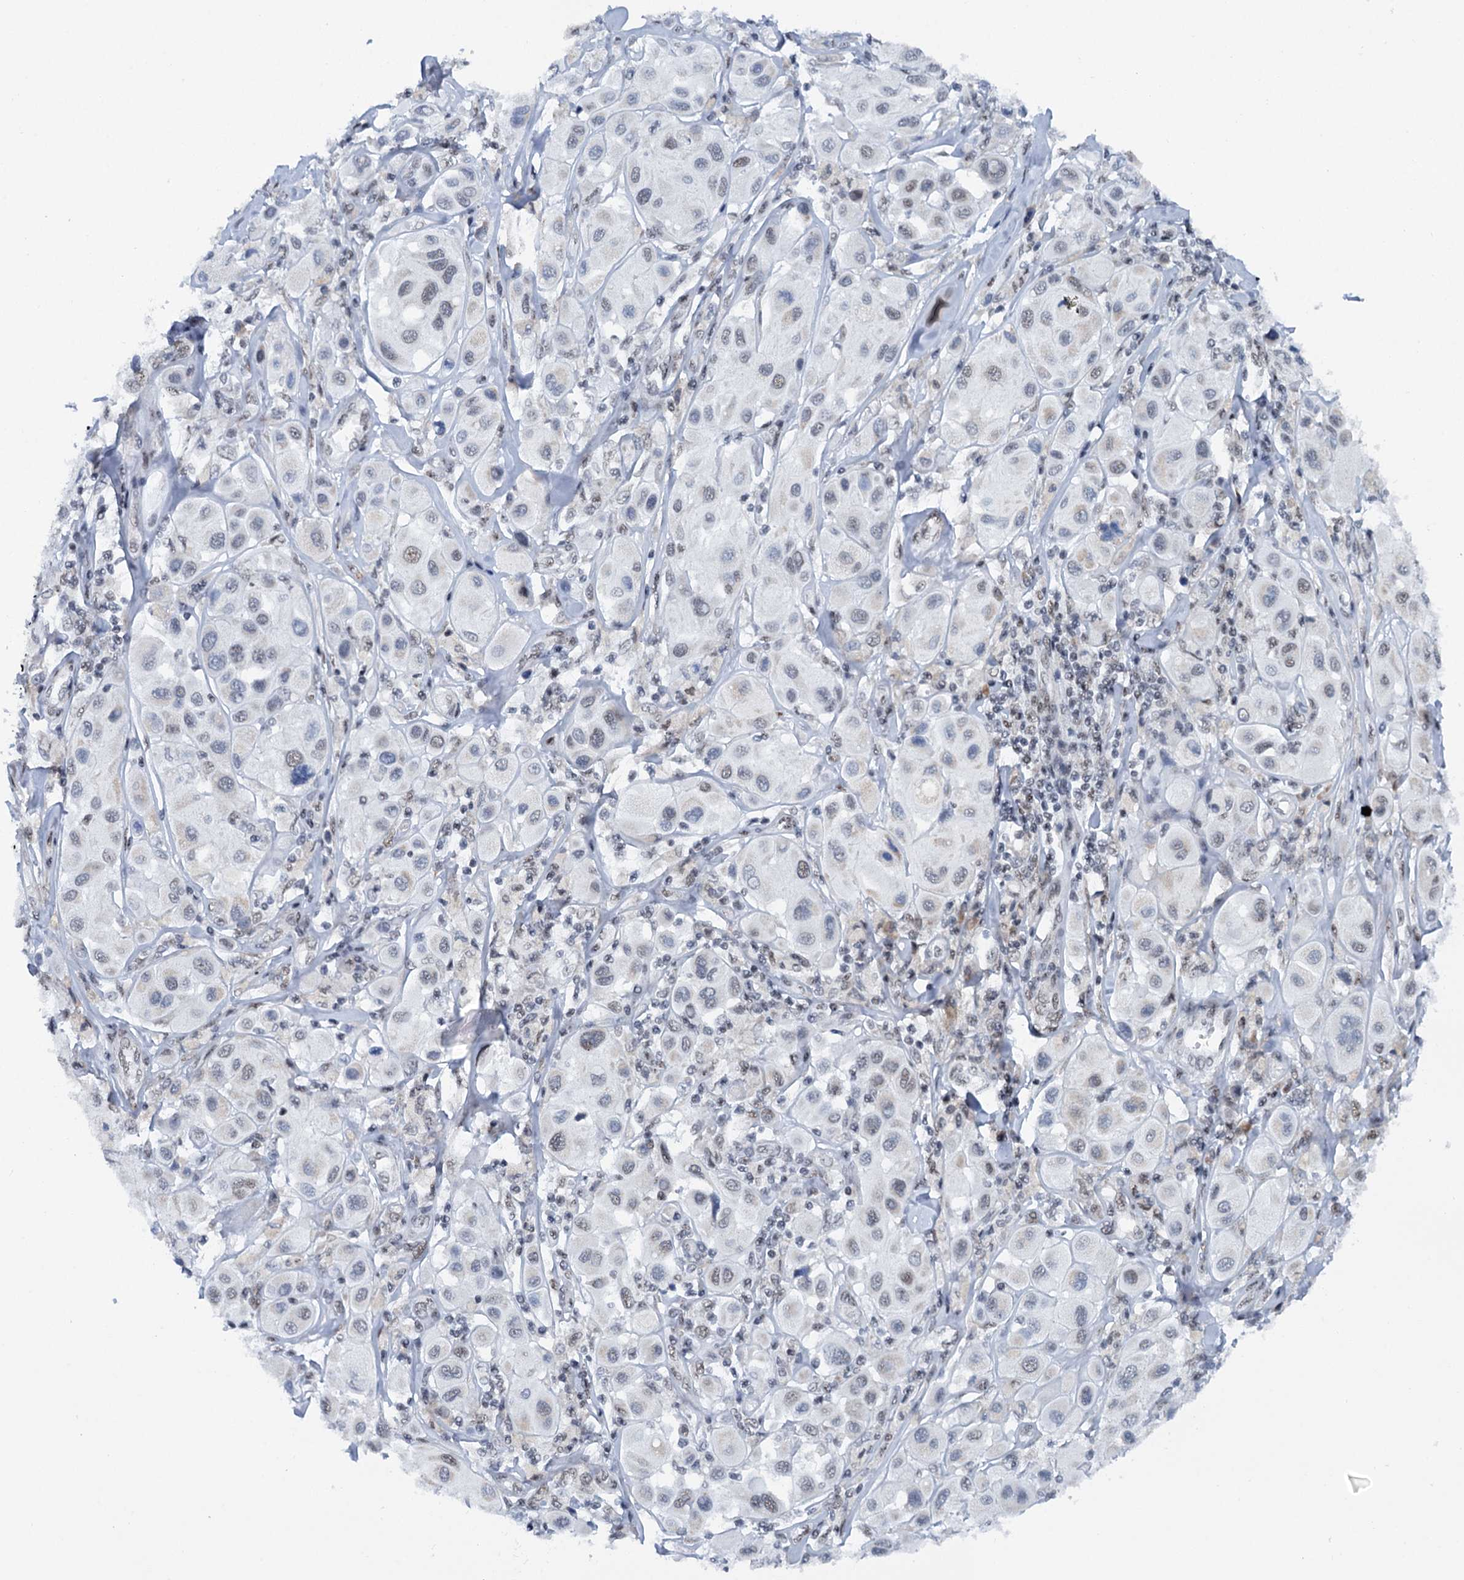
{"staining": {"intensity": "weak", "quantity": "<25%", "location": "nuclear"}, "tissue": "melanoma", "cell_type": "Tumor cells", "image_type": "cancer", "snomed": [{"axis": "morphology", "description": "Malignant melanoma, Metastatic site"}, {"axis": "topography", "description": "Skin"}], "caption": "Immunohistochemical staining of malignant melanoma (metastatic site) demonstrates no significant positivity in tumor cells.", "gene": "SREK1", "patient": {"sex": "male", "age": 41}}